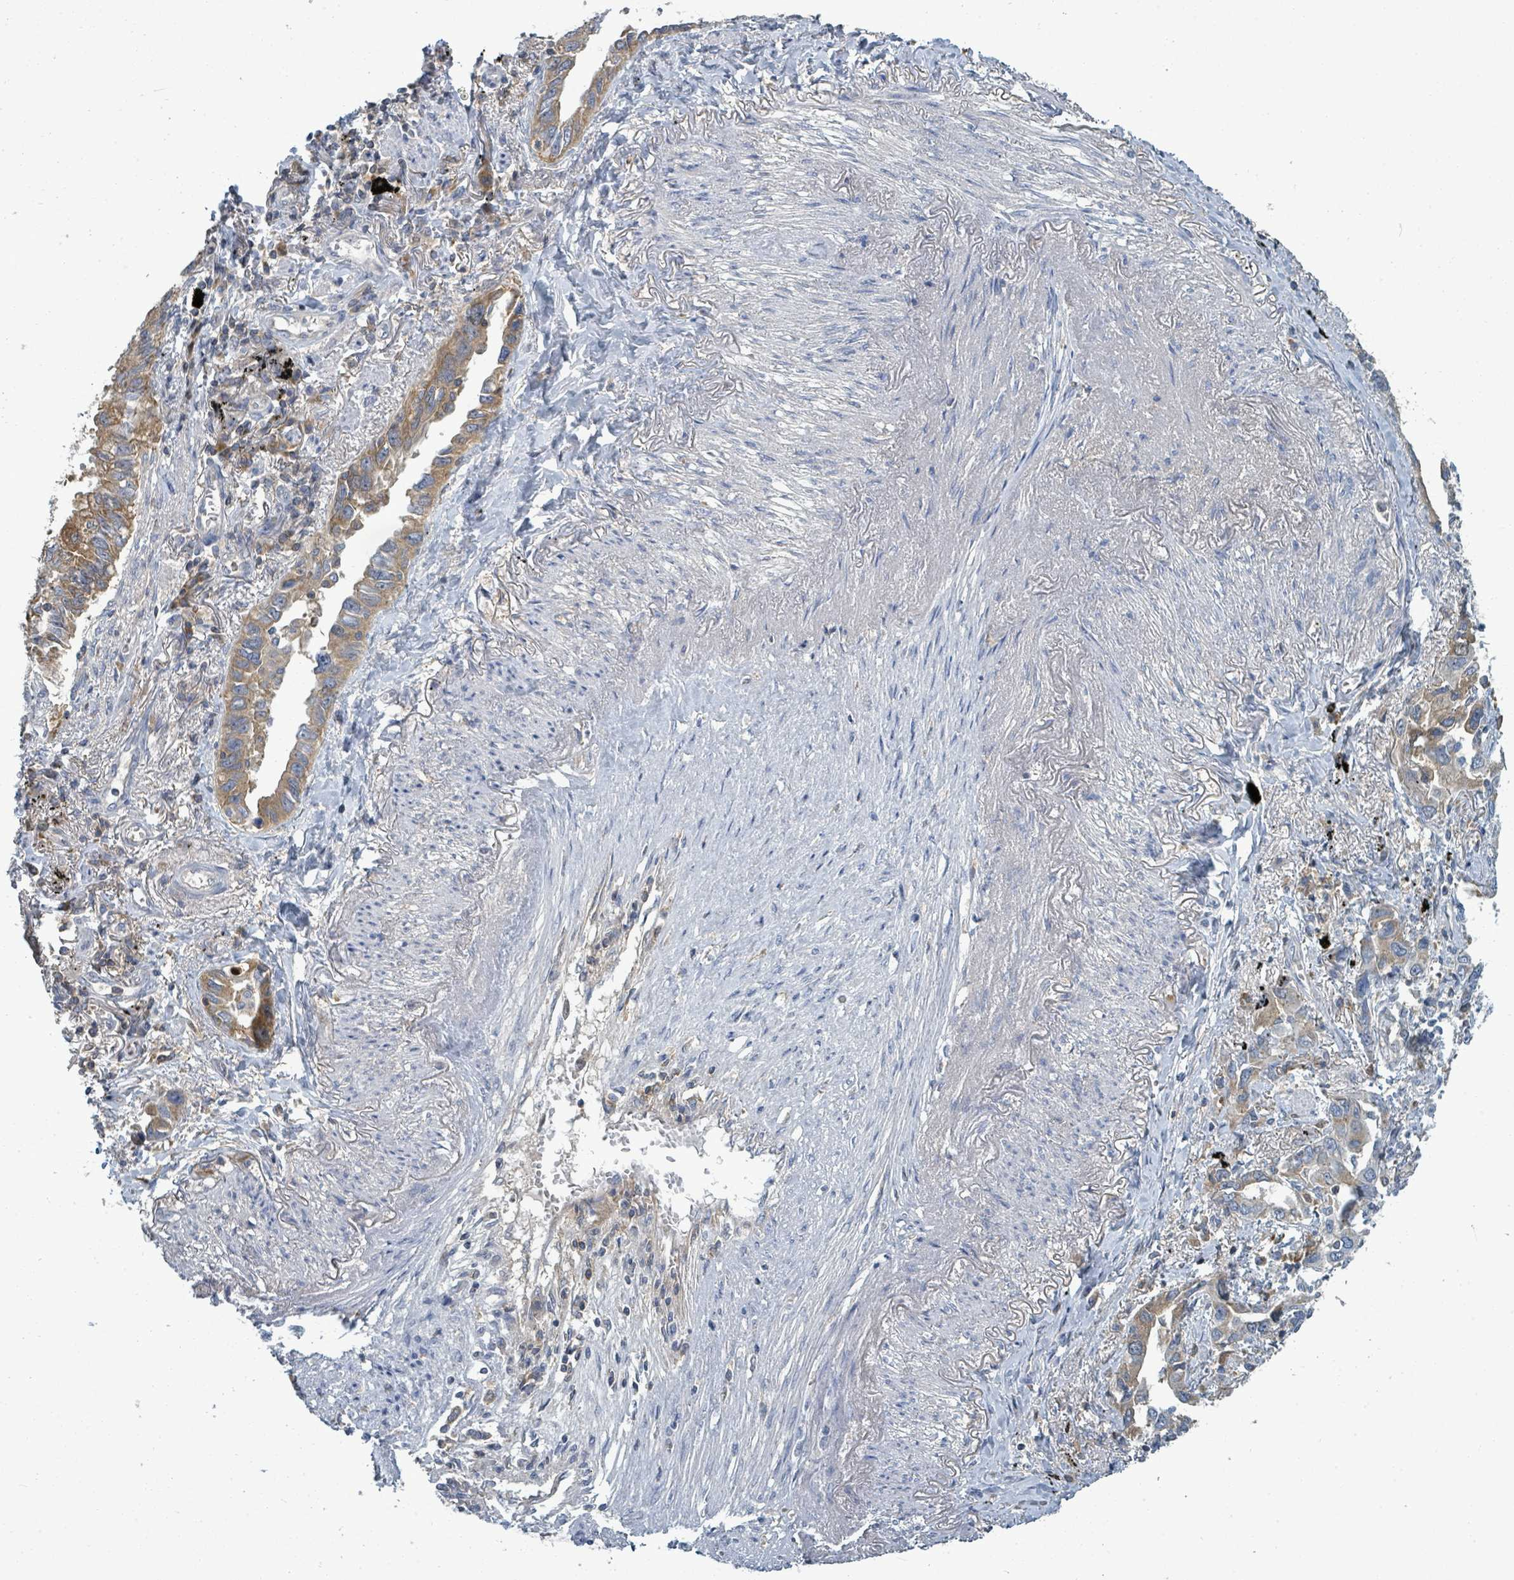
{"staining": {"intensity": "moderate", "quantity": ">75%", "location": "cytoplasmic/membranous"}, "tissue": "lung cancer", "cell_type": "Tumor cells", "image_type": "cancer", "snomed": [{"axis": "morphology", "description": "Adenocarcinoma, NOS"}, {"axis": "topography", "description": "Lung"}], "caption": "Tumor cells exhibit moderate cytoplasmic/membranous staining in about >75% of cells in lung cancer (adenocarcinoma).", "gene": "SLC25A23", "patient": {"sex": "male", "age": 67}}